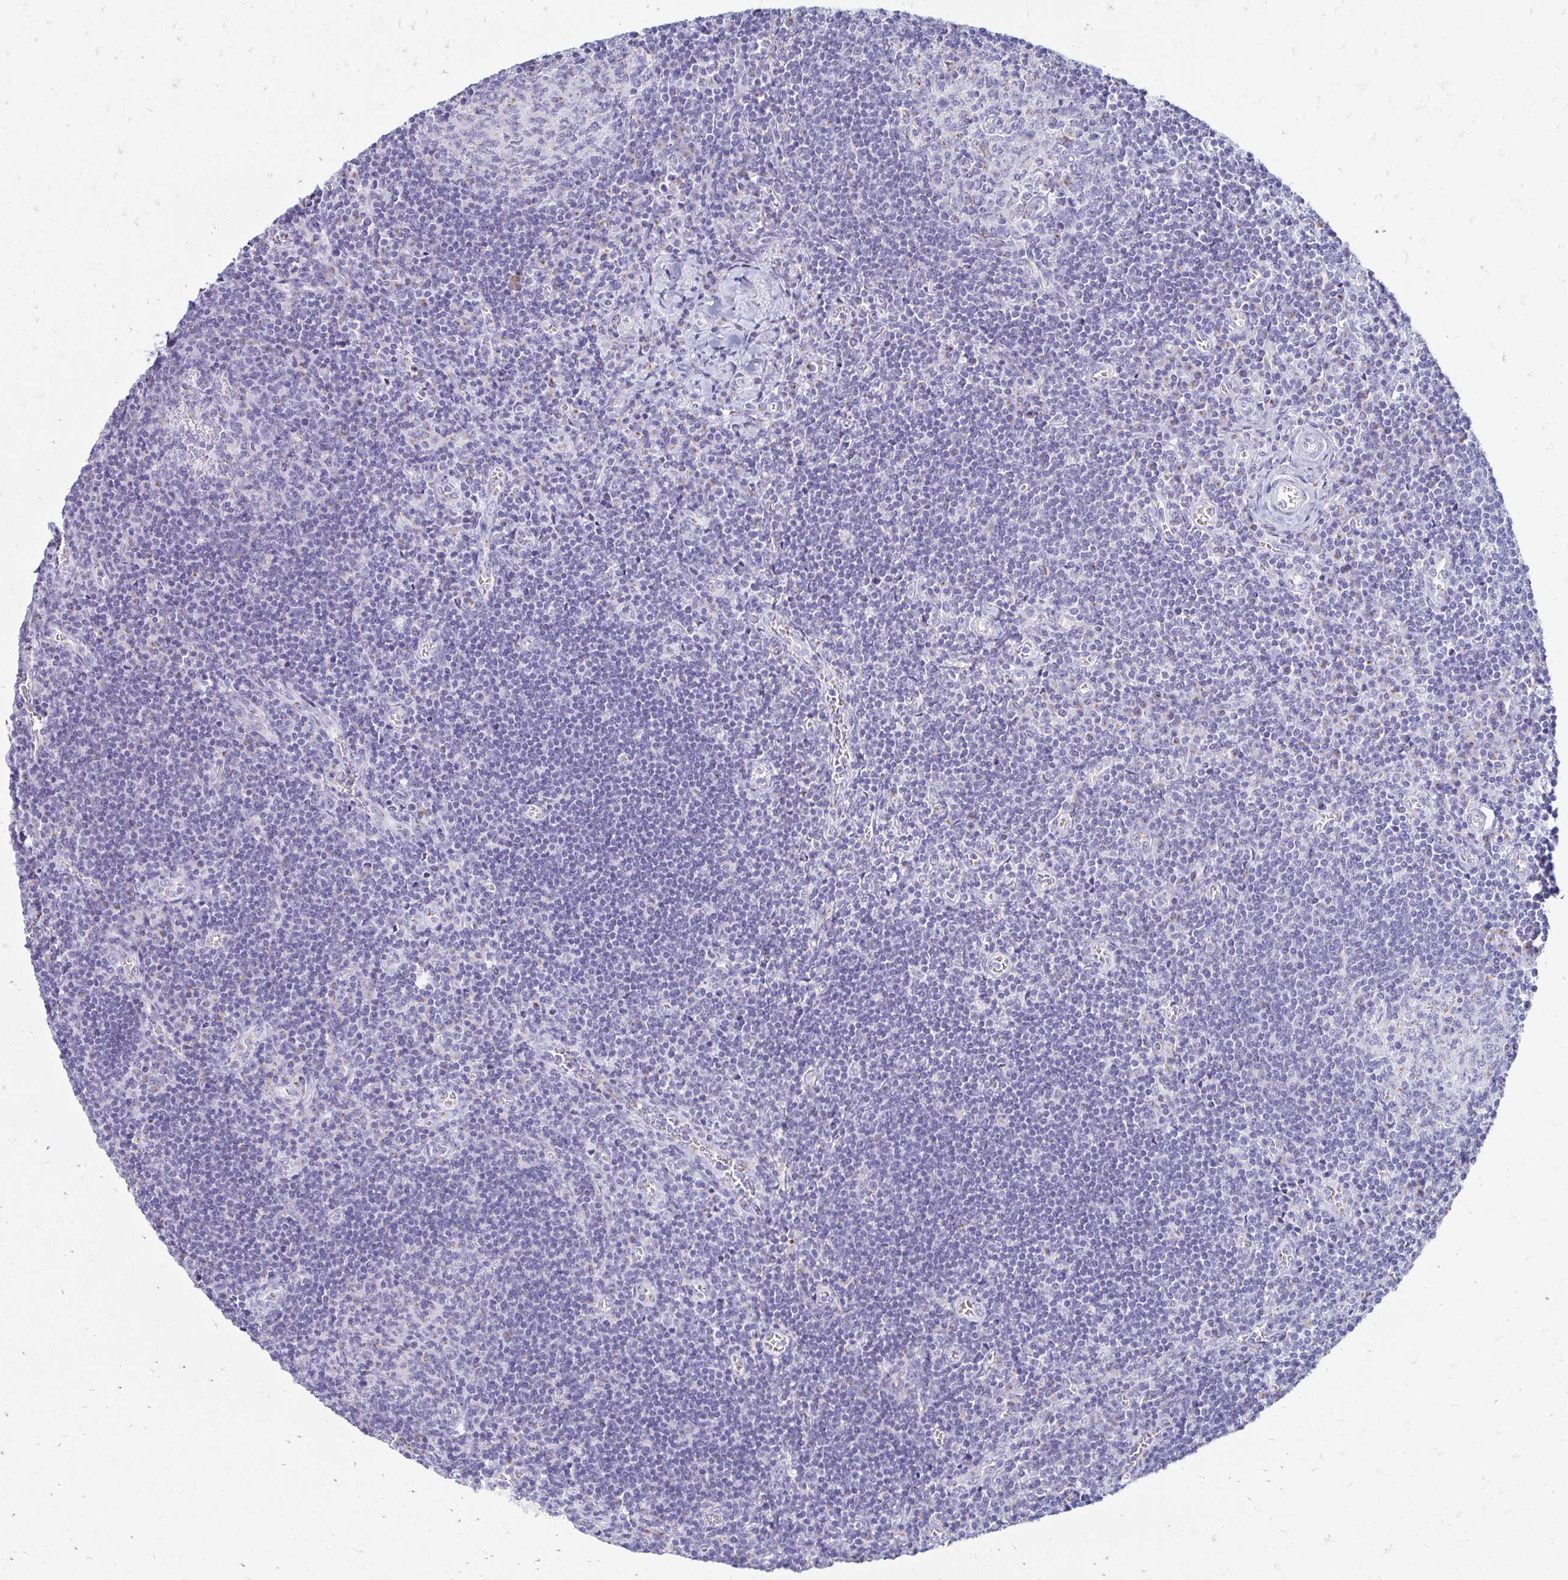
{"staining": {"intensity": "negative", "quantity": "none", "location": "none"}, "tissue": "lymph node", "cell_type": "Germinal center cells", "image_type": "normal", "snomed": [{"axis": "morphology", "description": "Normal tissue, NOS"}, {"axis": "topography", "description": "Lymph node"}], "caption": "There is no significant positivity in germinal center cells of lymph node. The staining was performed using DAB (3,3'-diaminobenzidine) to visualize the protein expression in brown, while the nuclei were stained in blue with hematoxylin (Magnification: 20x).", "gene": "PAGE4", "patient": {"sex": "male", "age": 67}}